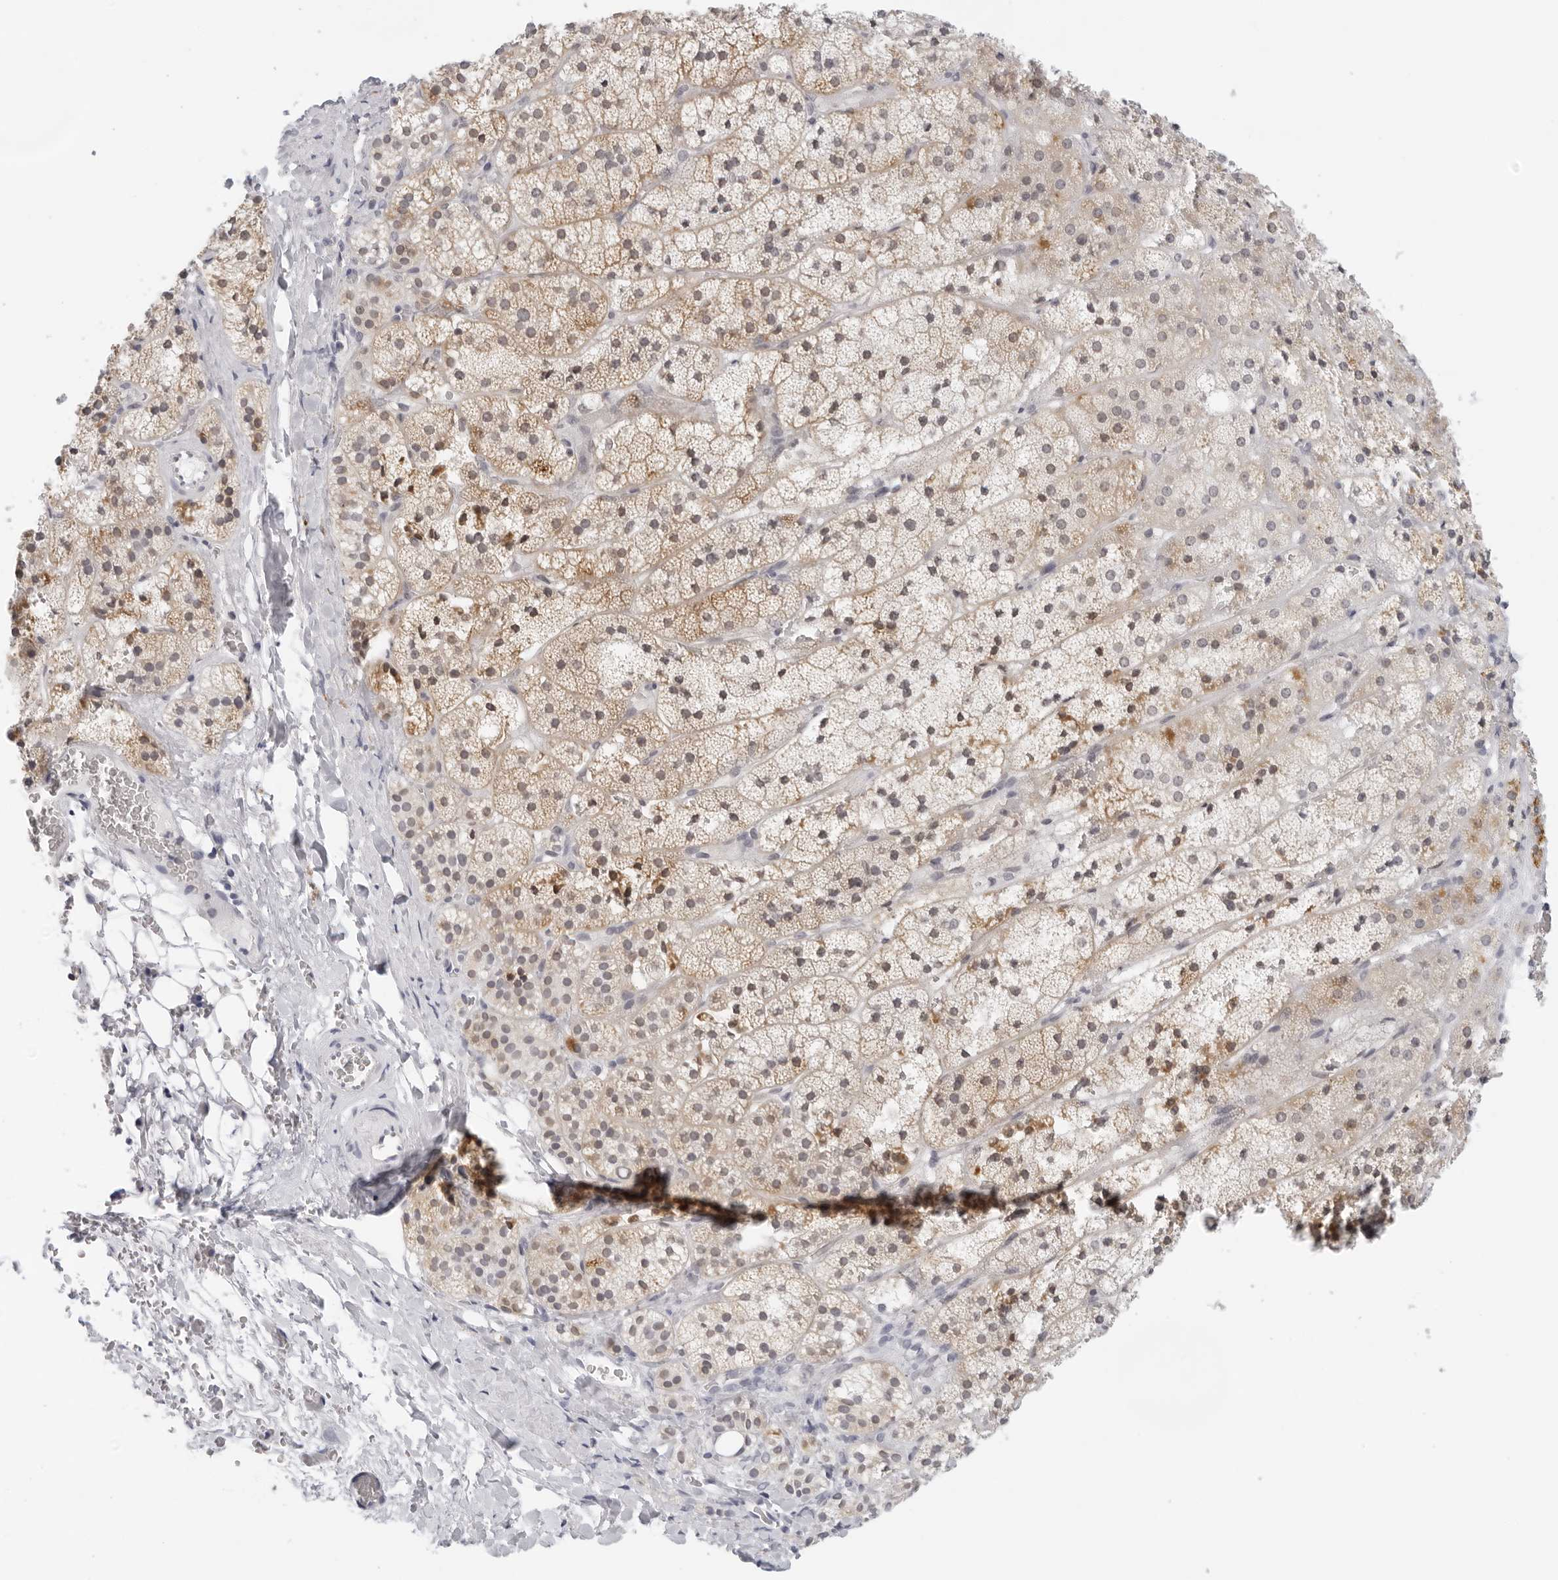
{"staining": {"intensity": "moderate", "quantity": ">75%", "location": "cytoplasmic/membranous"}, "tissue": "adrenal gland", "cell_type": "Glandular cells", "image_type": "normal", "snomed": [{"axis": "morphology", "description": "Normal tissue, NOS"}, {"axis": "topography", "description": "Adrenal gland"}], "caption": "Approximately >75% of glandular cells in benign adrenal gland exhibit moderate cytoplasmic/membranous protein positivity as visualized by brown immunohistochemical staining.", "gene": "CIART", "patient": {"sex": "female", "age": 44}}